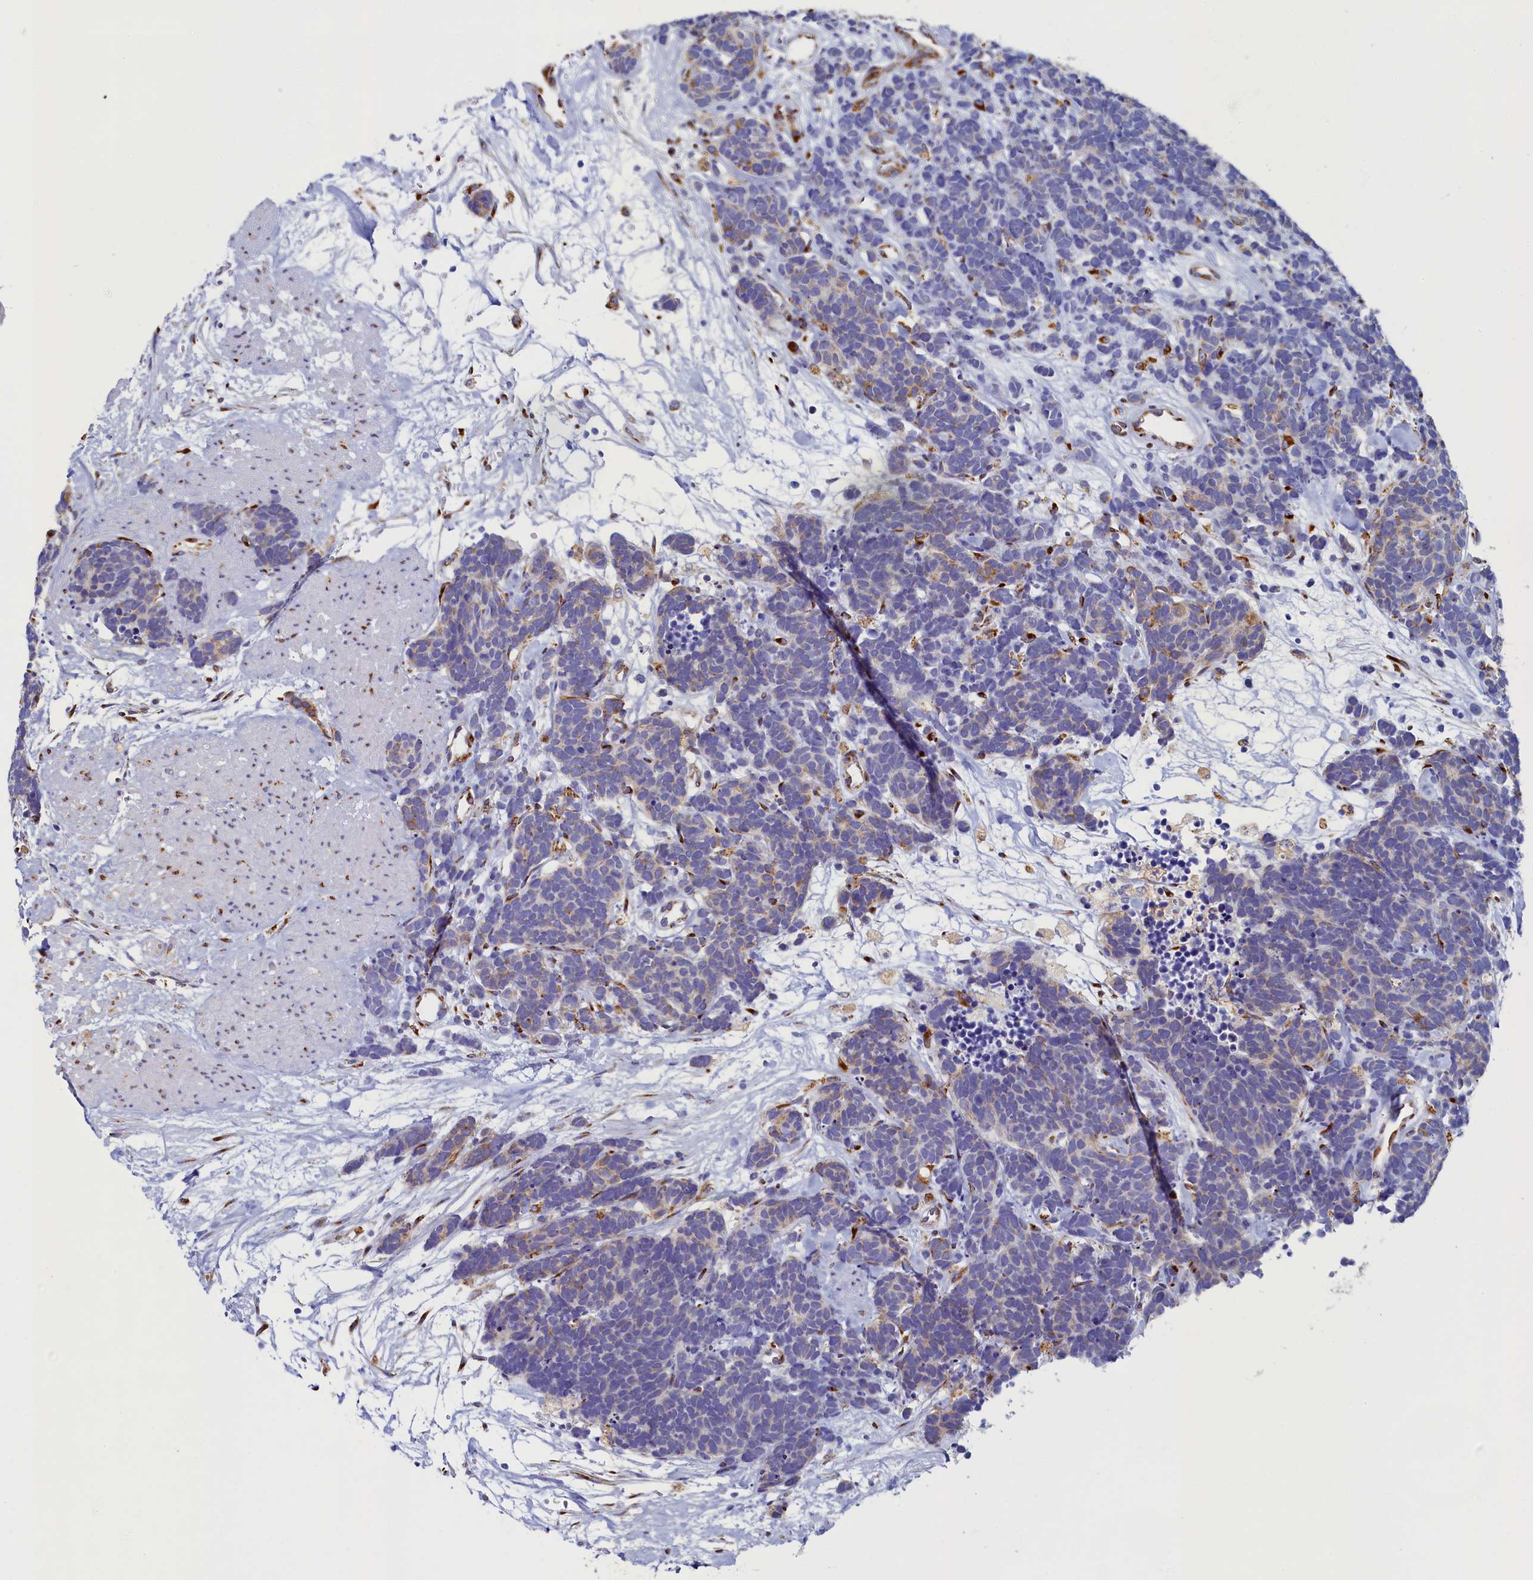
{"staining": {"intensity": "moderate", "quantity": "<25%", "location": "cytoplasmic/membranous"}, "tissue": "carcinoid", "cell_type": "Tumor cells", "image_type": "cancer", "snomed": [{"axis": "morphology", "description": "Carcinoma, NOS"}, {"axis": "morphology", "description": "Carcinoid, malignant, NOS"}, {"axis": "topography", "description": "Urinary bladder"}], "caption": "Protein analysis of malignant carcinoid tissue displays moderate cytoplasmic/membranous staining in about <25% of tumor cells. (Stains: DAB in brown, nuclei in blue, Microscopy: brightfield microscopy at high magnification).", "gene": "TMEM18", "patient": {"sex": "male", "age": 57}}